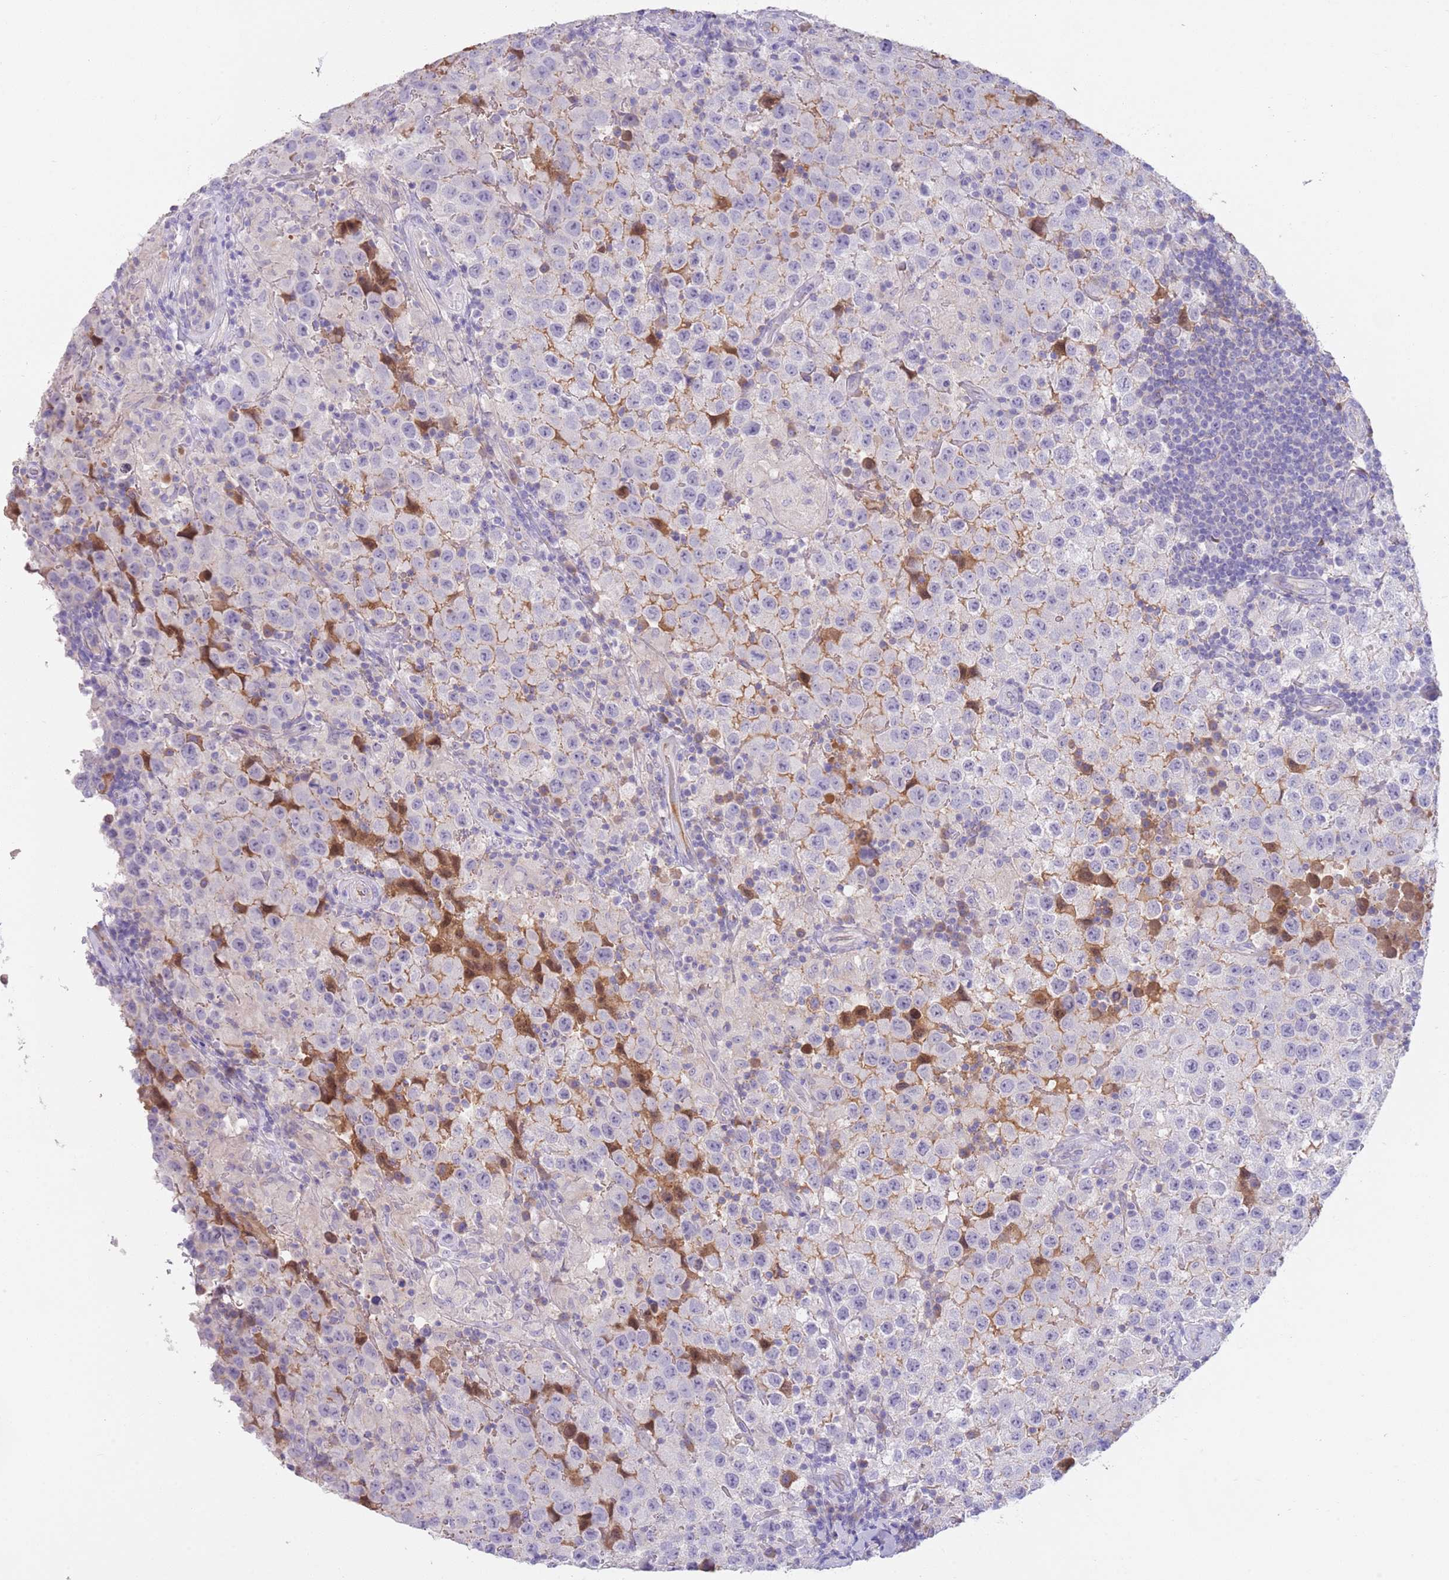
{"staining": {"intensity": "negative", "quantity": "none", "location": "none"}, "tissue": "testis cancer", "cell_type": "Tumor cells", "image_type": "cancer", "snomed": [{"axis": "morphology", "description": "Seminoma, NOS"}, {"axis": "morphology", "description": "Carcinoma, Embryonal, NOS"}, {"axis": "topography", "description": "Testis"}], "caption": "Testis cancer stained for a protein using immunohistochemistry (IHC) reveals no staining tumor cells.", "gene": "IGFL4", "patient": {"sex": "male", "age": 41}}